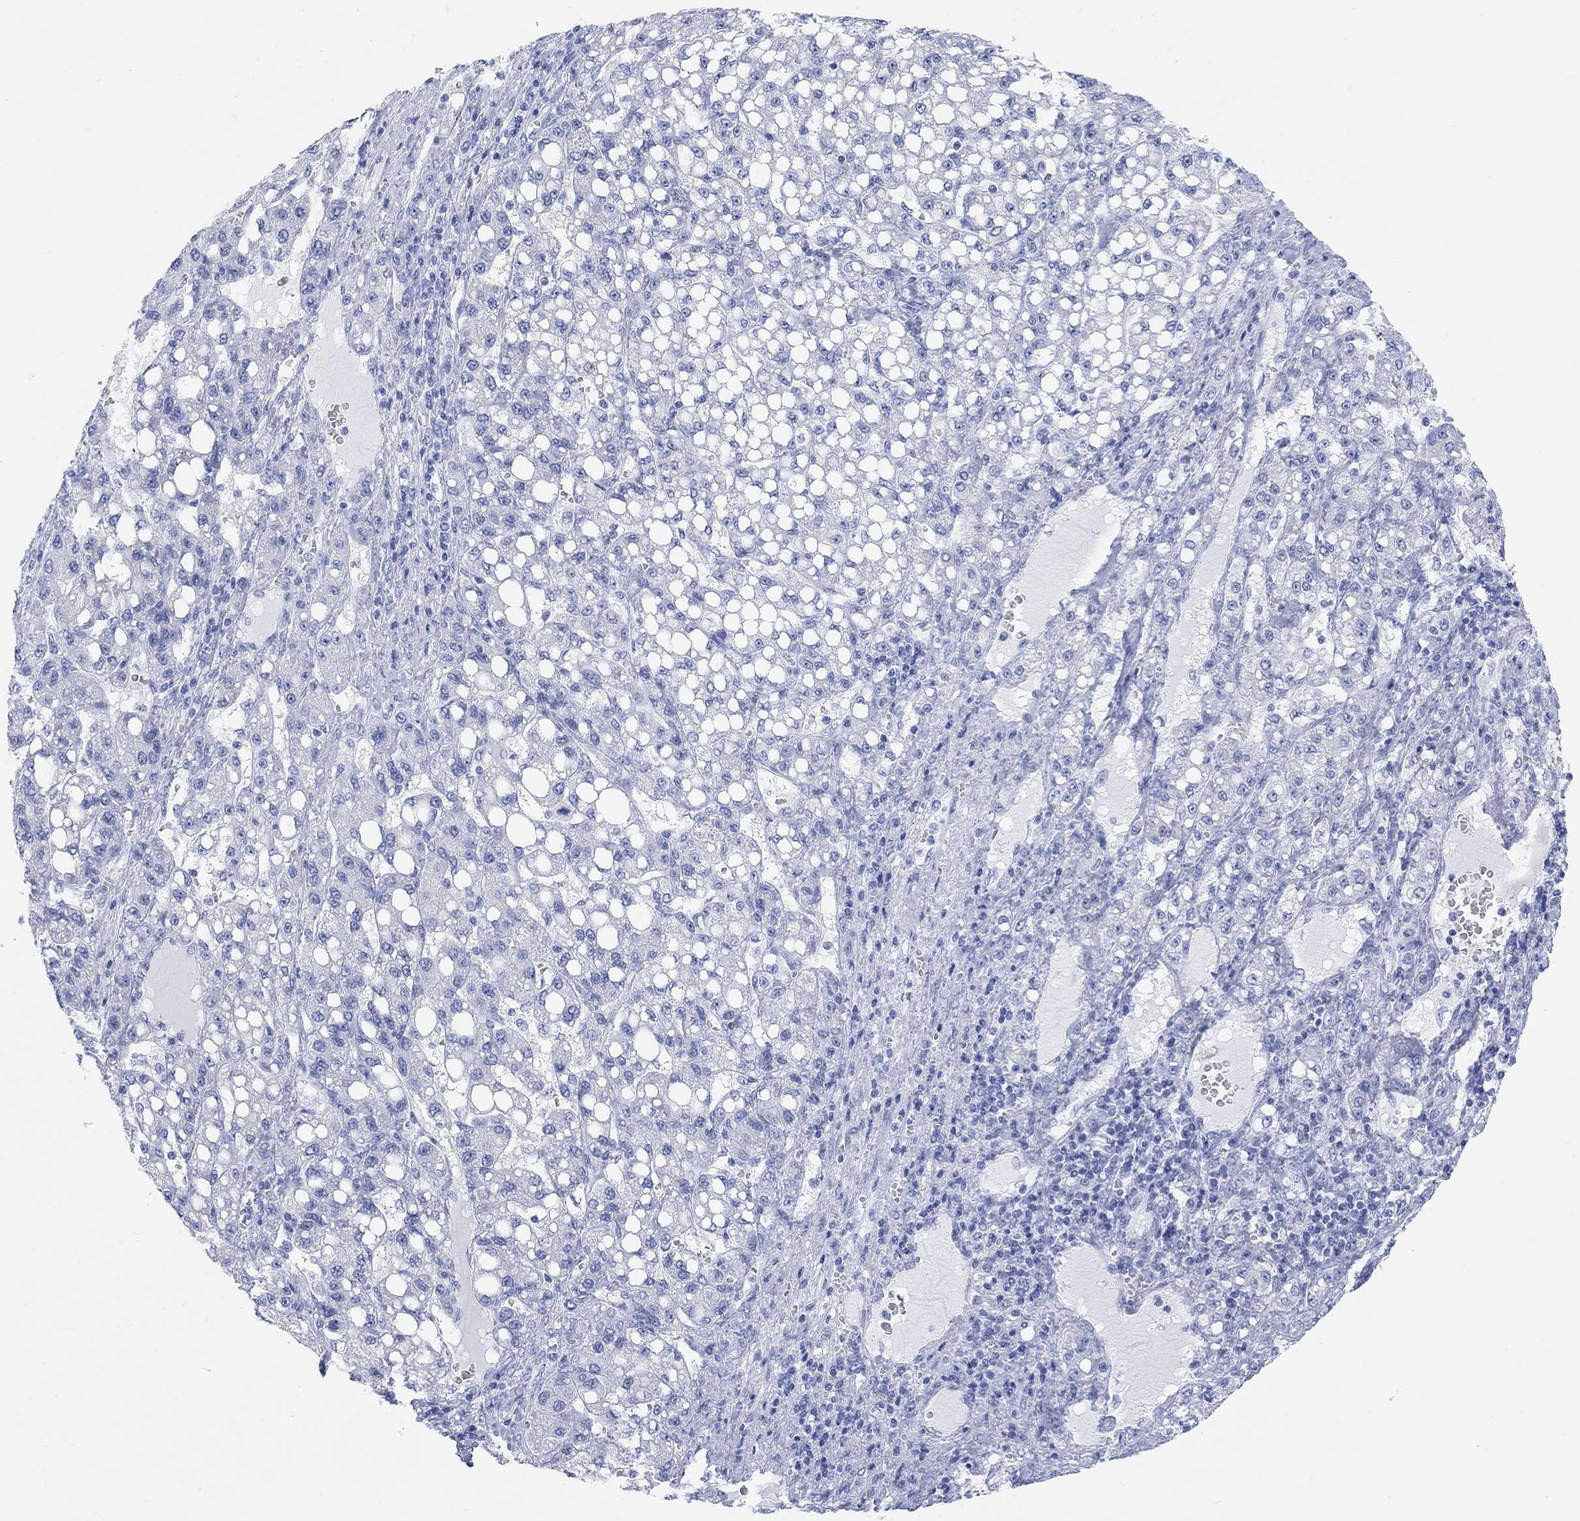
{"staining": {"intensity": "negative", "quantity": "none", "location": "none"}, "tissue": "liver cancer", "cell_type": "Tumor cells", "image_type": "cancer", "snomed": [{"axis": "morphology", "description": "Carcinoma, Hepatocellular, NOS"}, {"axis": "topography", "description": "Liver"}], "caption": "DAB (3,3'-diaminobenzidine) immunohistochemical staining of human liver cancer exhibits no significant positivity in tumor cells.", "gene": "XIRP2", "patient": {"sex": "female", "age": 65}}